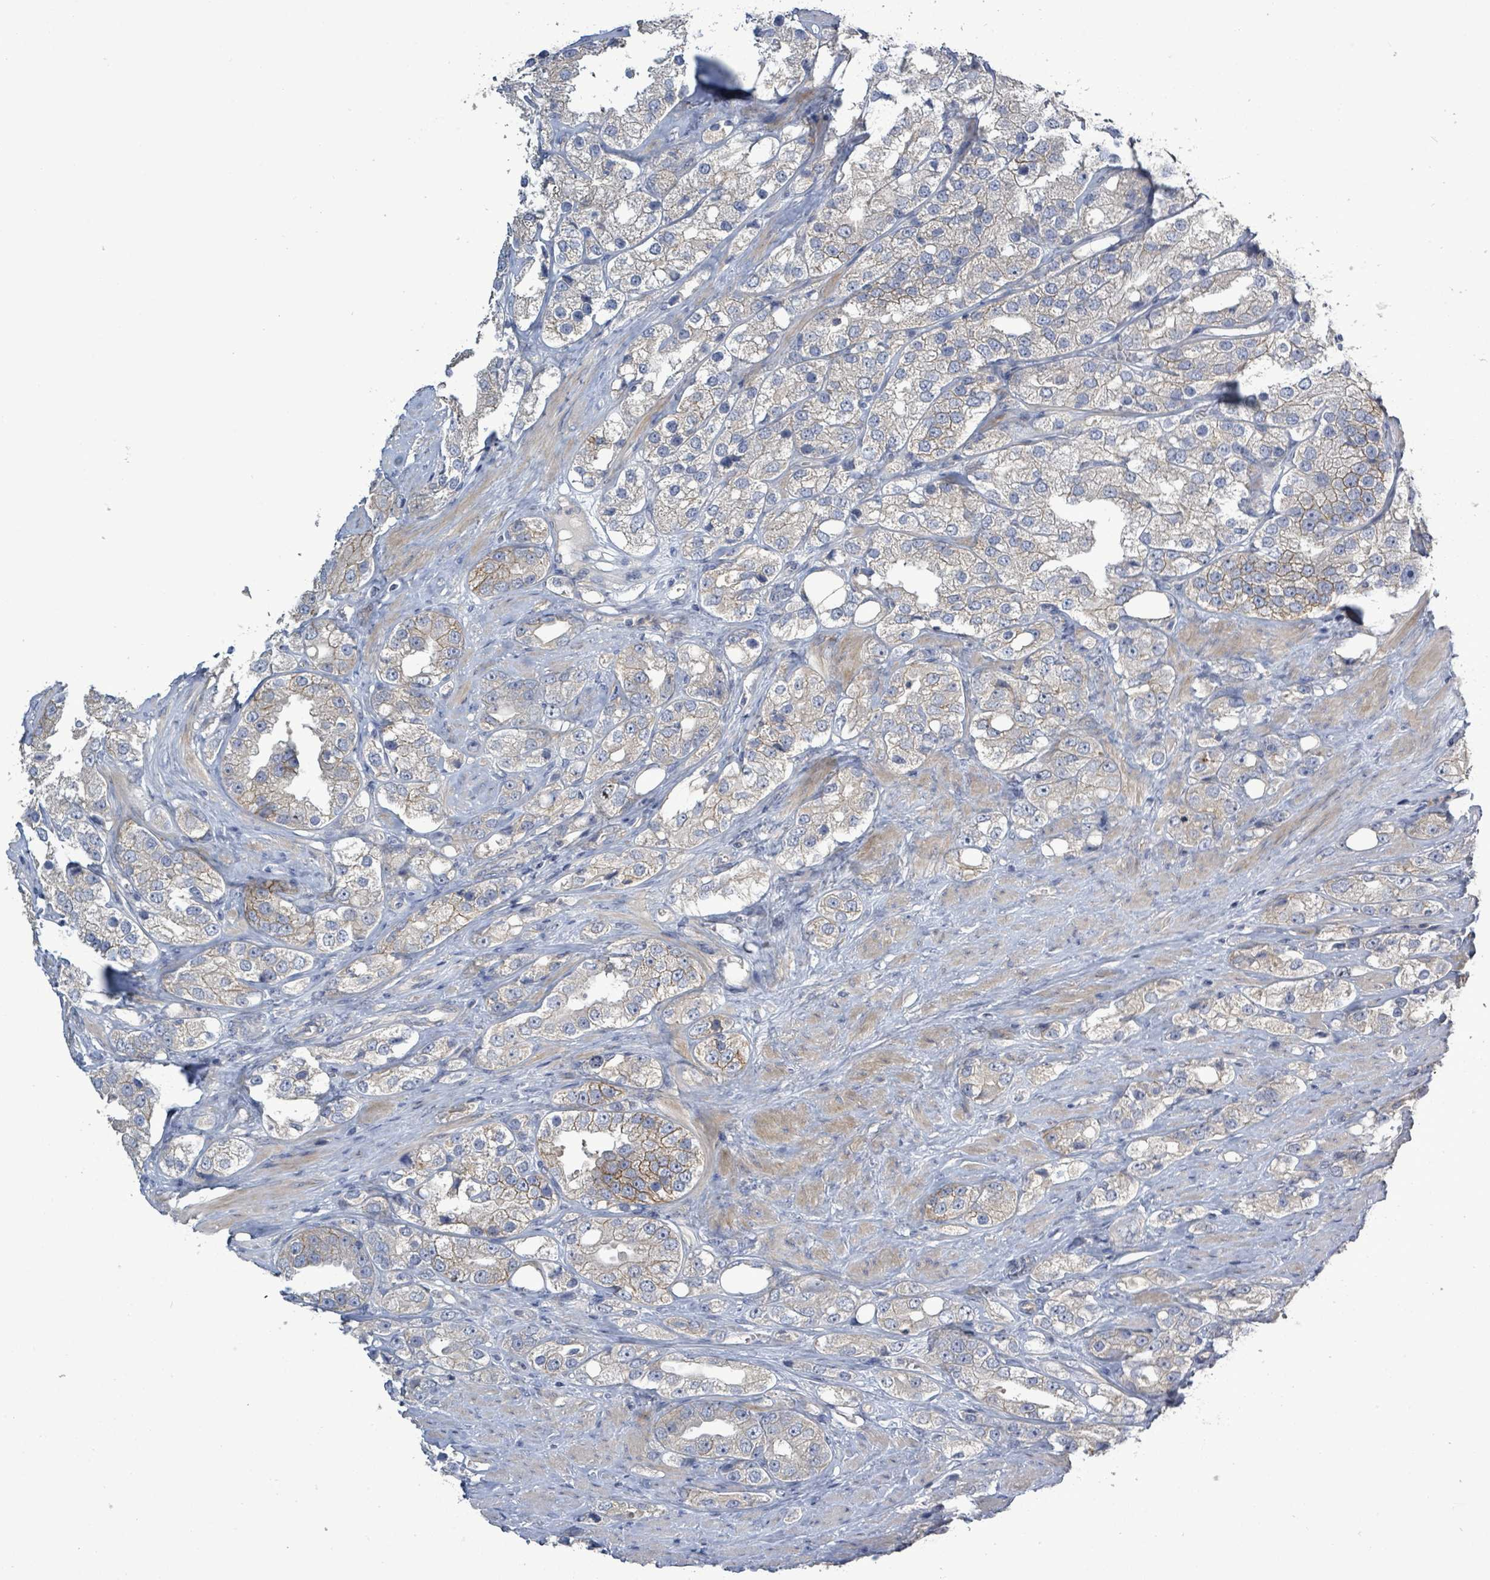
{"staining": {"intensity": "moderate", "quantity": "<25%", "location": "cytoplasmic/membranous"}, "tissue": "prostate cancer", "cell_type": "Tumor cells", "image_type": "cancer", "snomed": [{"axis": "morphology", "description": "Adenocarcinoma, NOS"}, {"axis": "topography", "description": "Prostate"}], "caption": "A micrograph of adenocarcinoma (prostate) stained for a protein demonstrates moderate cytoplasmic/membranous brown staining in tumor cells.", "gene": "KRAS", "patient": {"sex": "male", "age": 79}}